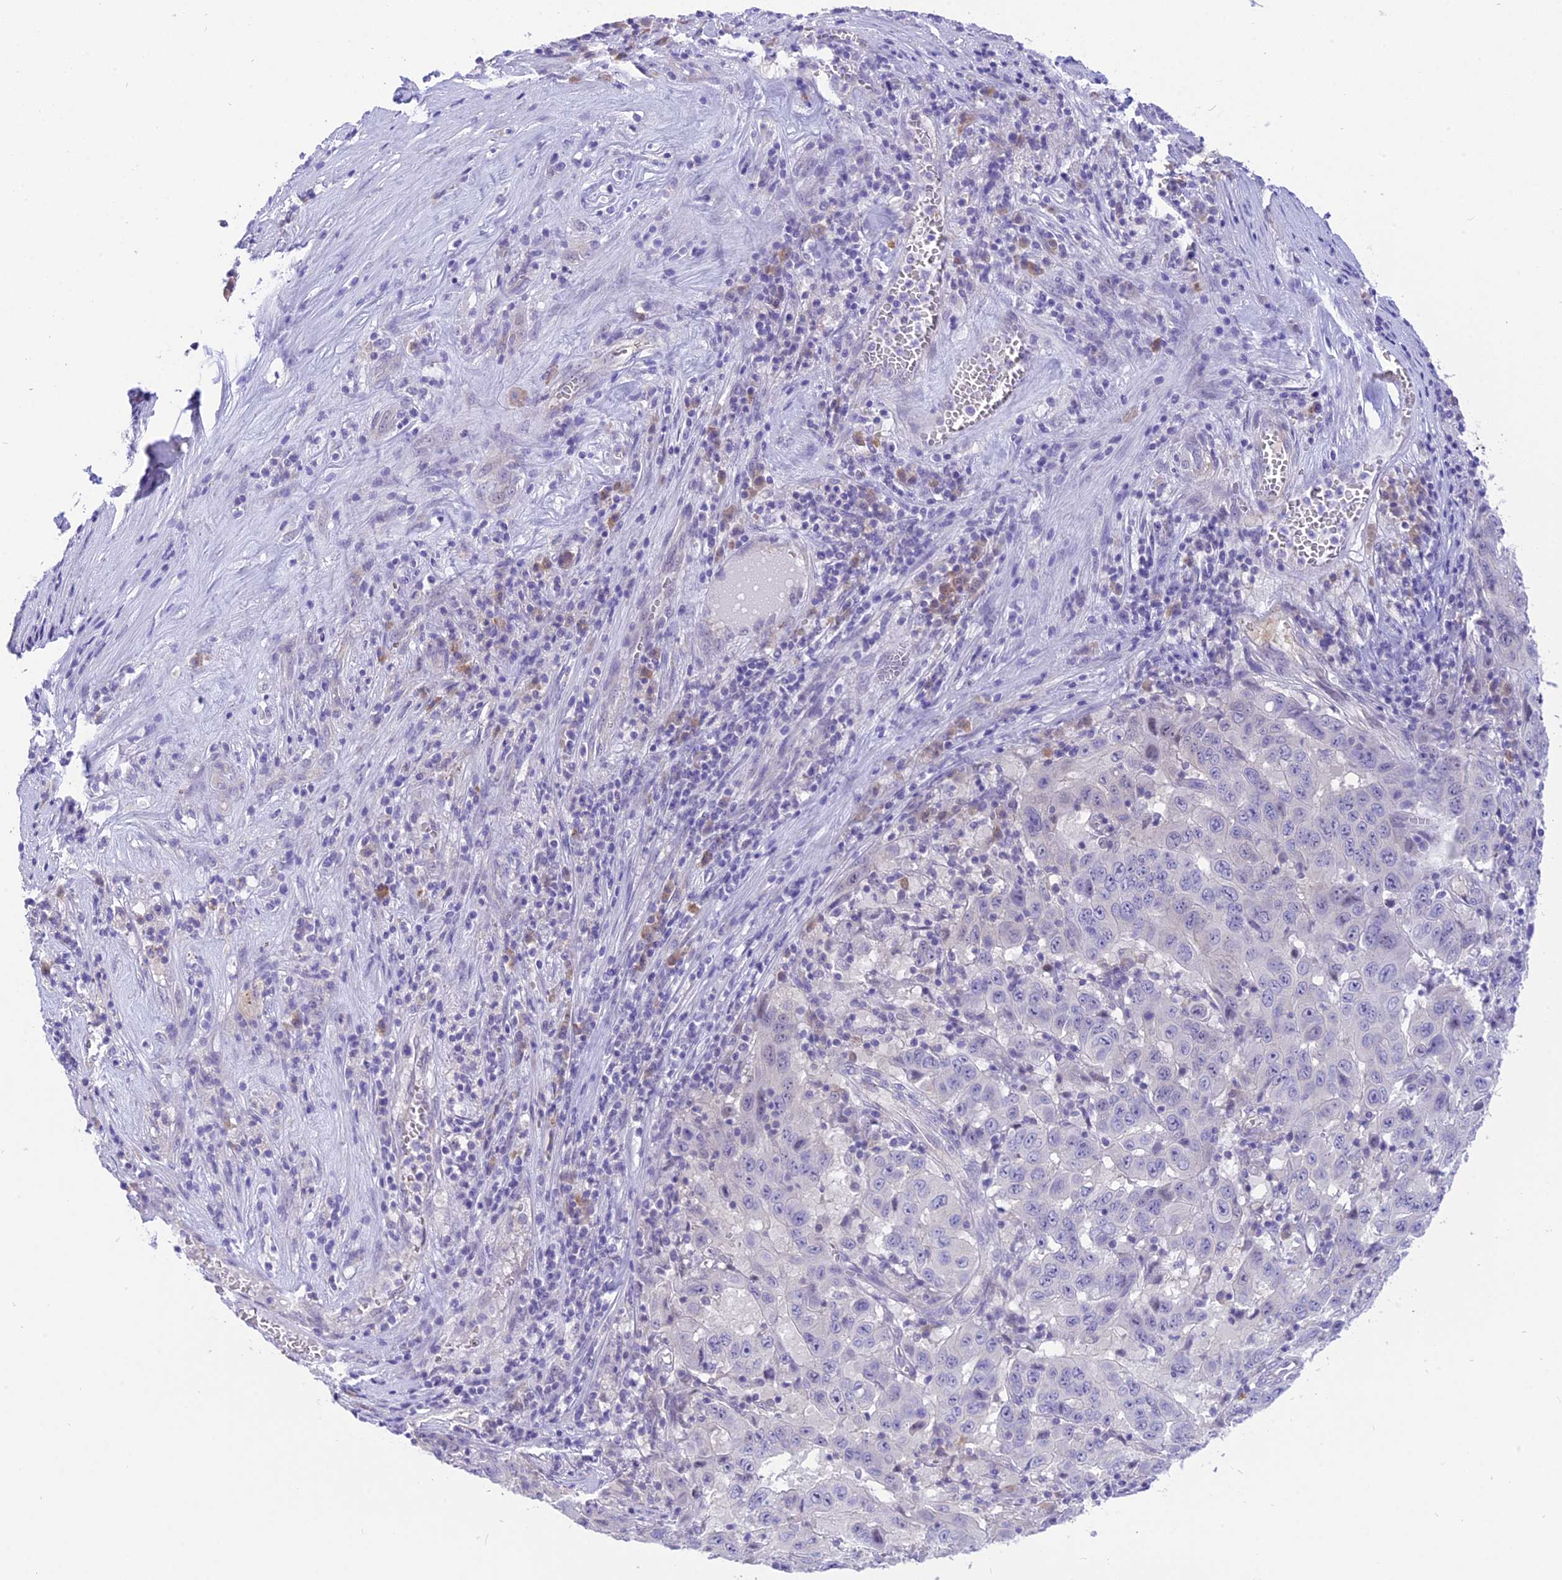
{"staining": {"intensity": "negative", "quantity": "none", "location": "none"}, "tissue": "pancreatic cancer", "cell_type": "Tumor cells", "image_type": "cancer", "snomed": [{"axis": "morphology", "description": "Adenocarcinoma, NOS"}, {"axis": "topography", "description": "Pancreas"}], "caption": "Adenocarcinoma (pancreatic) was stained to show a protein in brown. There is no significant expression in tumor cells.", "gene": "DCAF16", "patient": {"sex": "male", "age": 63}}